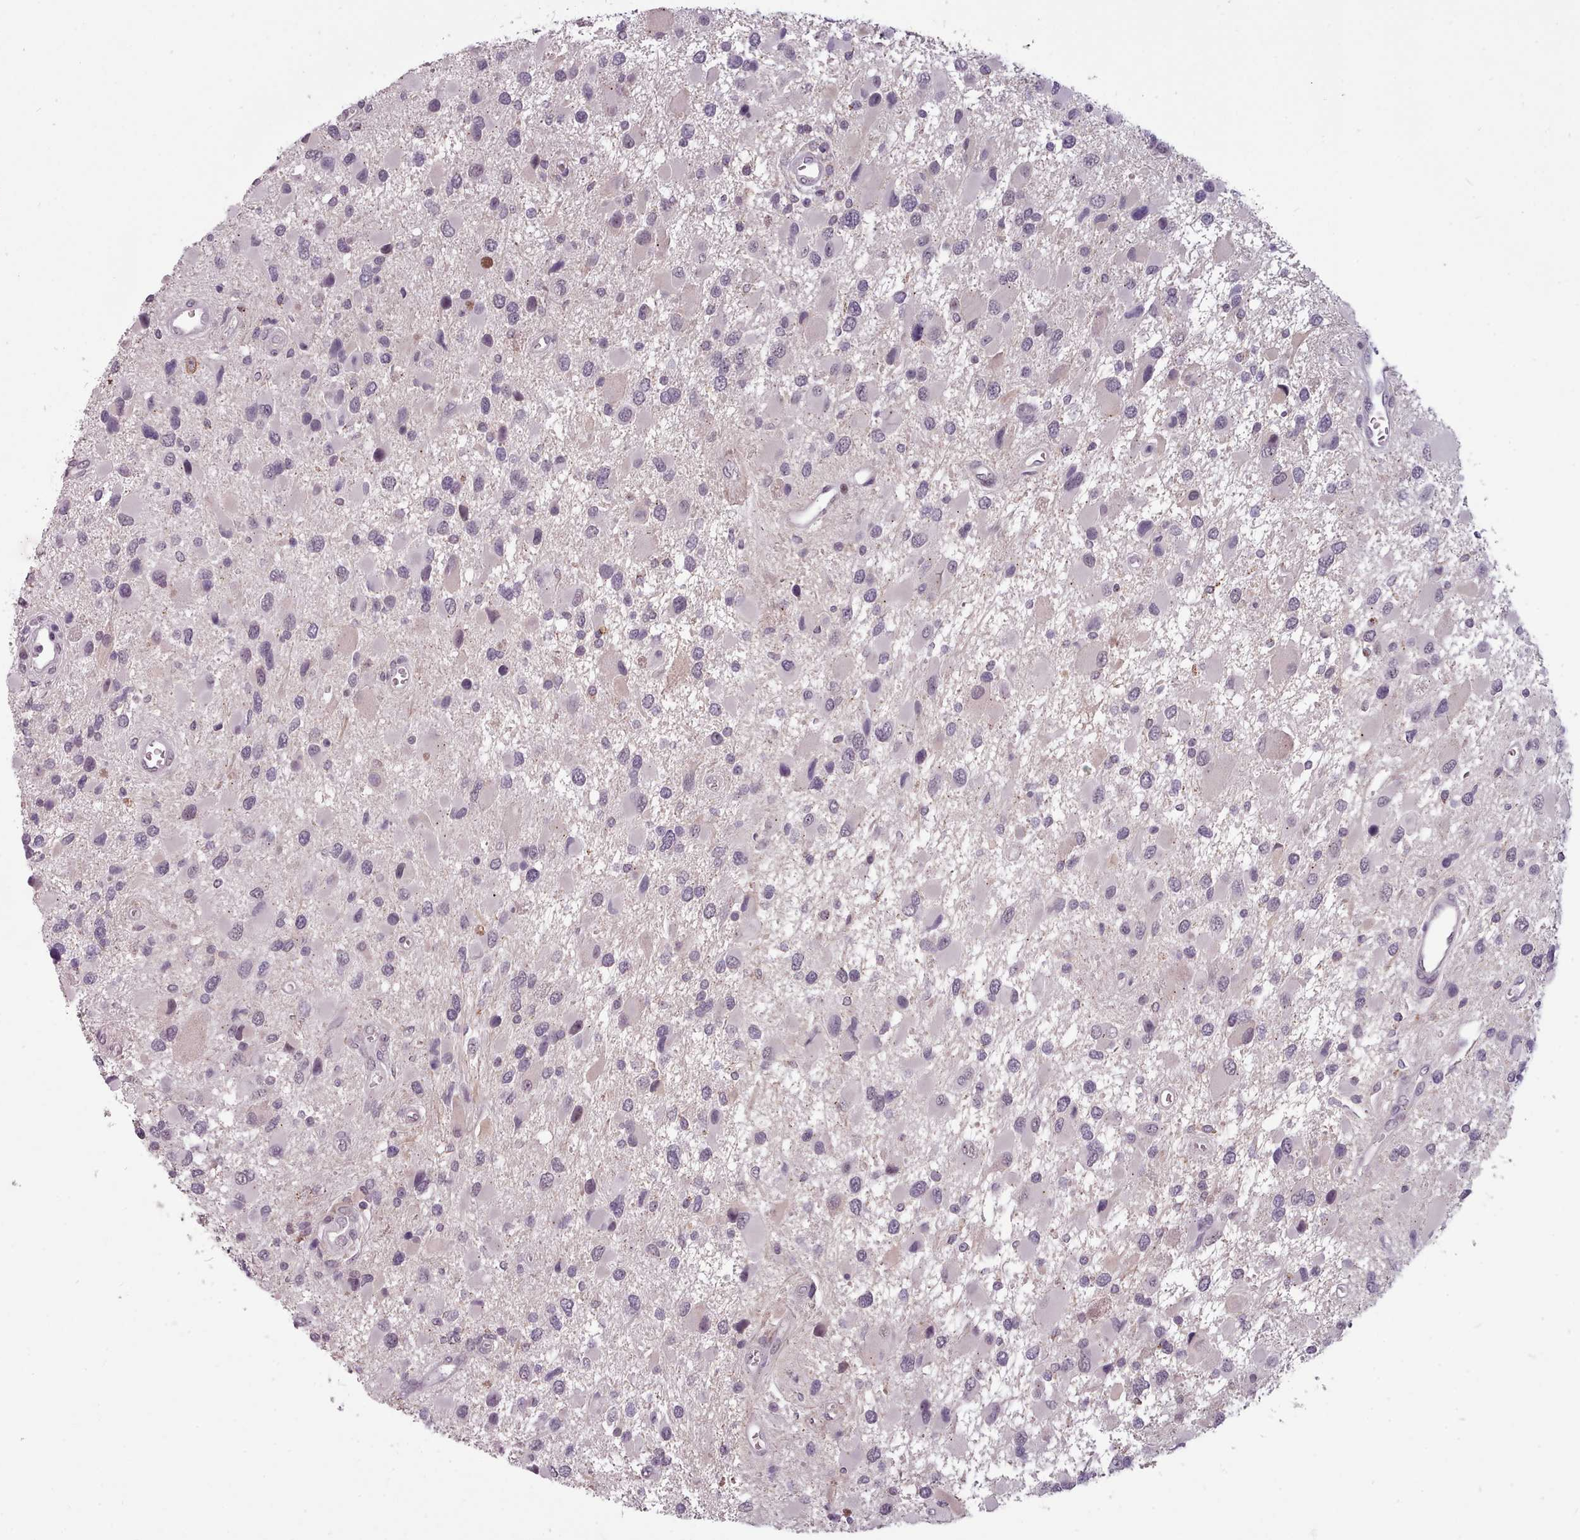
{"staining": {"intensity": "weak", "quantity": "<25%", "location": "nuclear"}, "tissue": "glioma", "cell_type": "Tumor cells", "image_type": "cancer", "snomed": [{"axis": "morphology", "description": "Glioma, malignant, High grade"}, {"axis": "topography", "description": "Brain"}], "caption": "The photomicrograph displays no significant positivity in tumor cells of glioma.", "gene": "PBX4", "patient": {"sex": "male", "age": 53}}